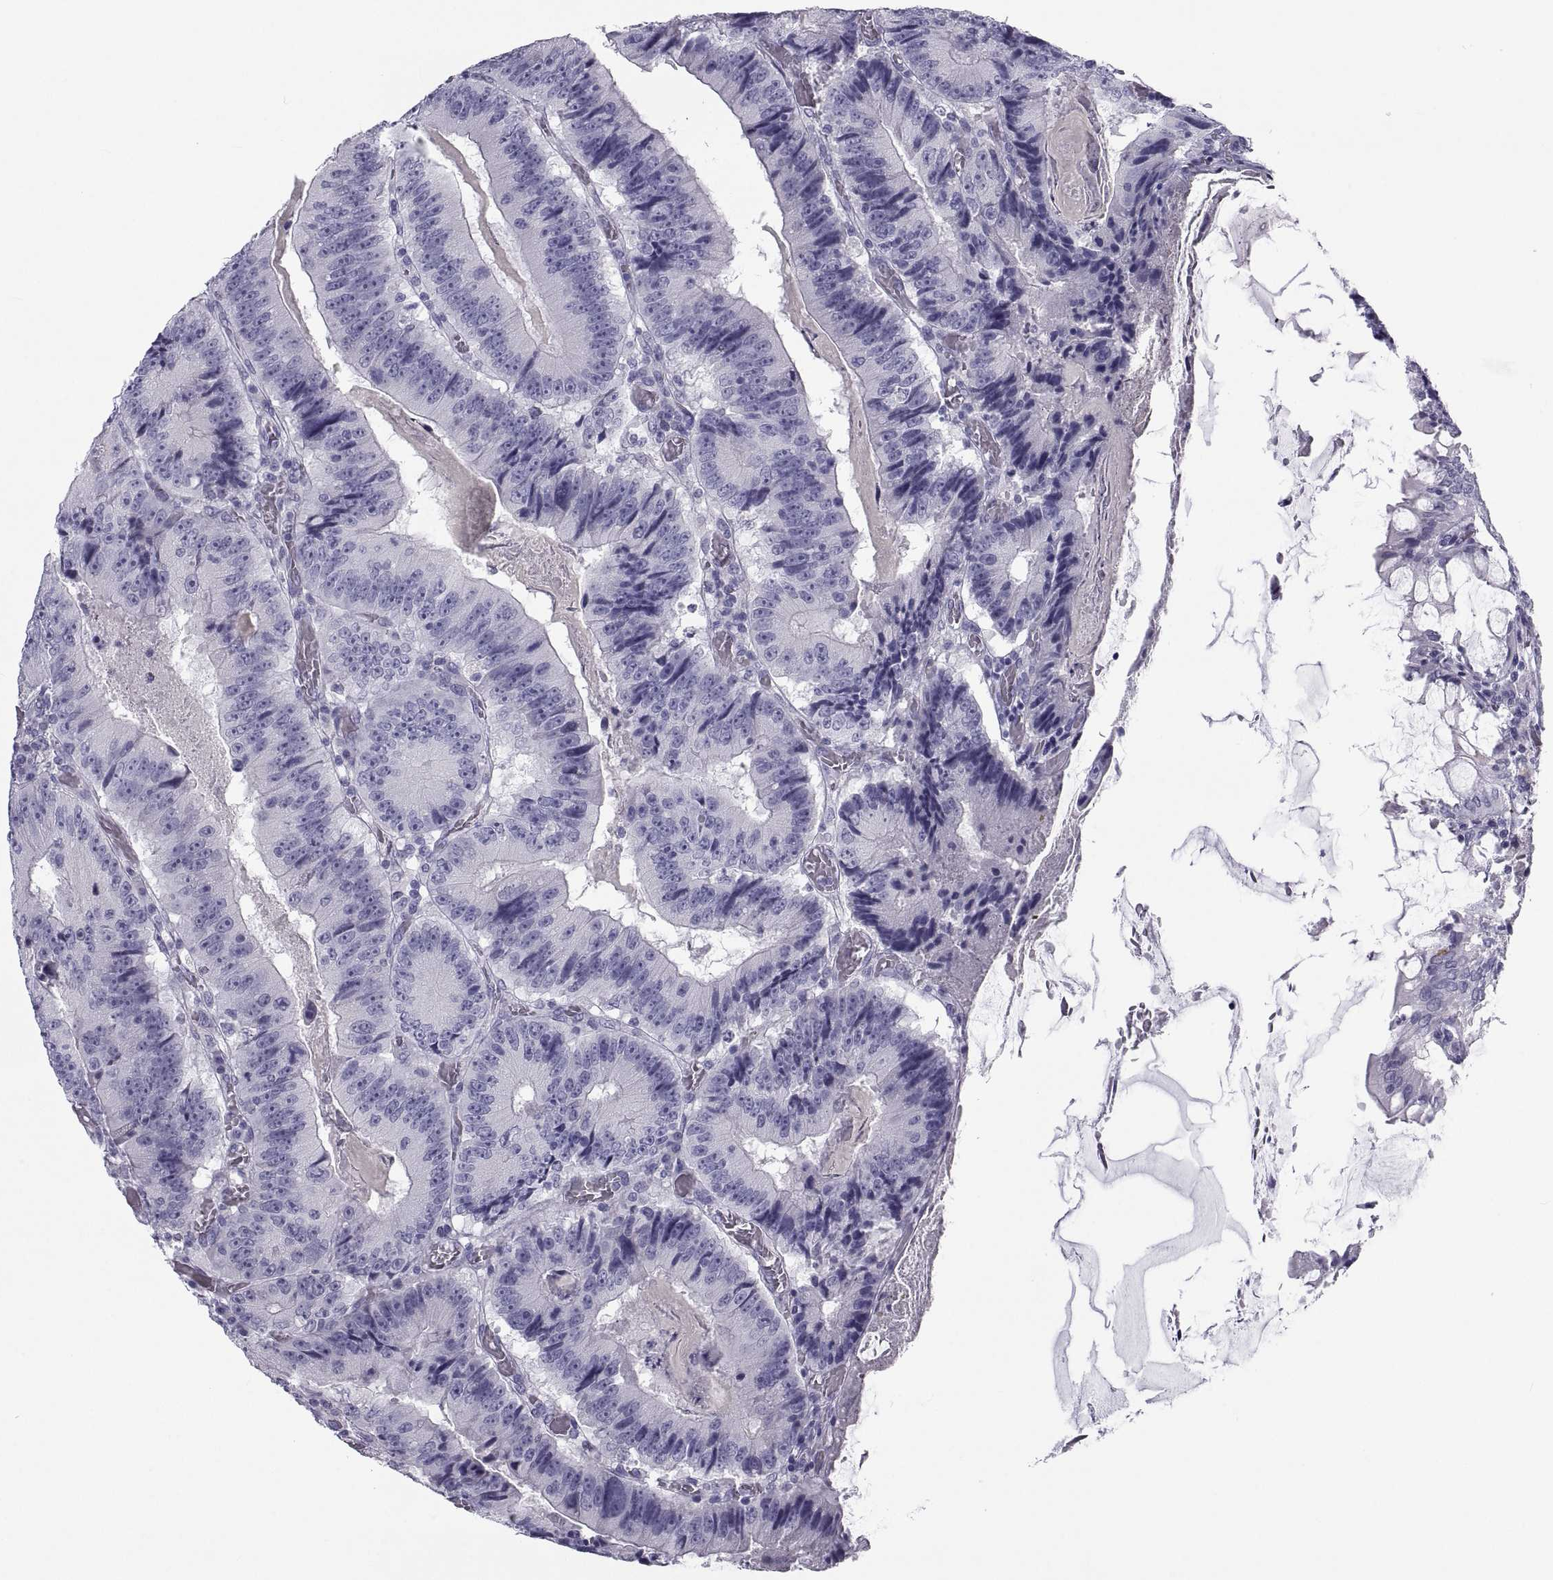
{"staining": {"intensity": "negative", "quantity": "none", "location": "none"}, "tissue": "colorectal cancer", "cell_type": "Tumor cells", "image_type": "cancer", "snomed": [{"axis": "morphology", "description": "Adenocarcinoma, NOS"}, {"axis": "topography", "description": "Colon"}], "caption": "DAB (3,3'-diaminobenzidine) immunohistochemical staining of human colorectal cancer demonstrates no significant staining in tumor cells.", "gene": "PCSK1N", "patient": {"sex": "female", "age": 86}}